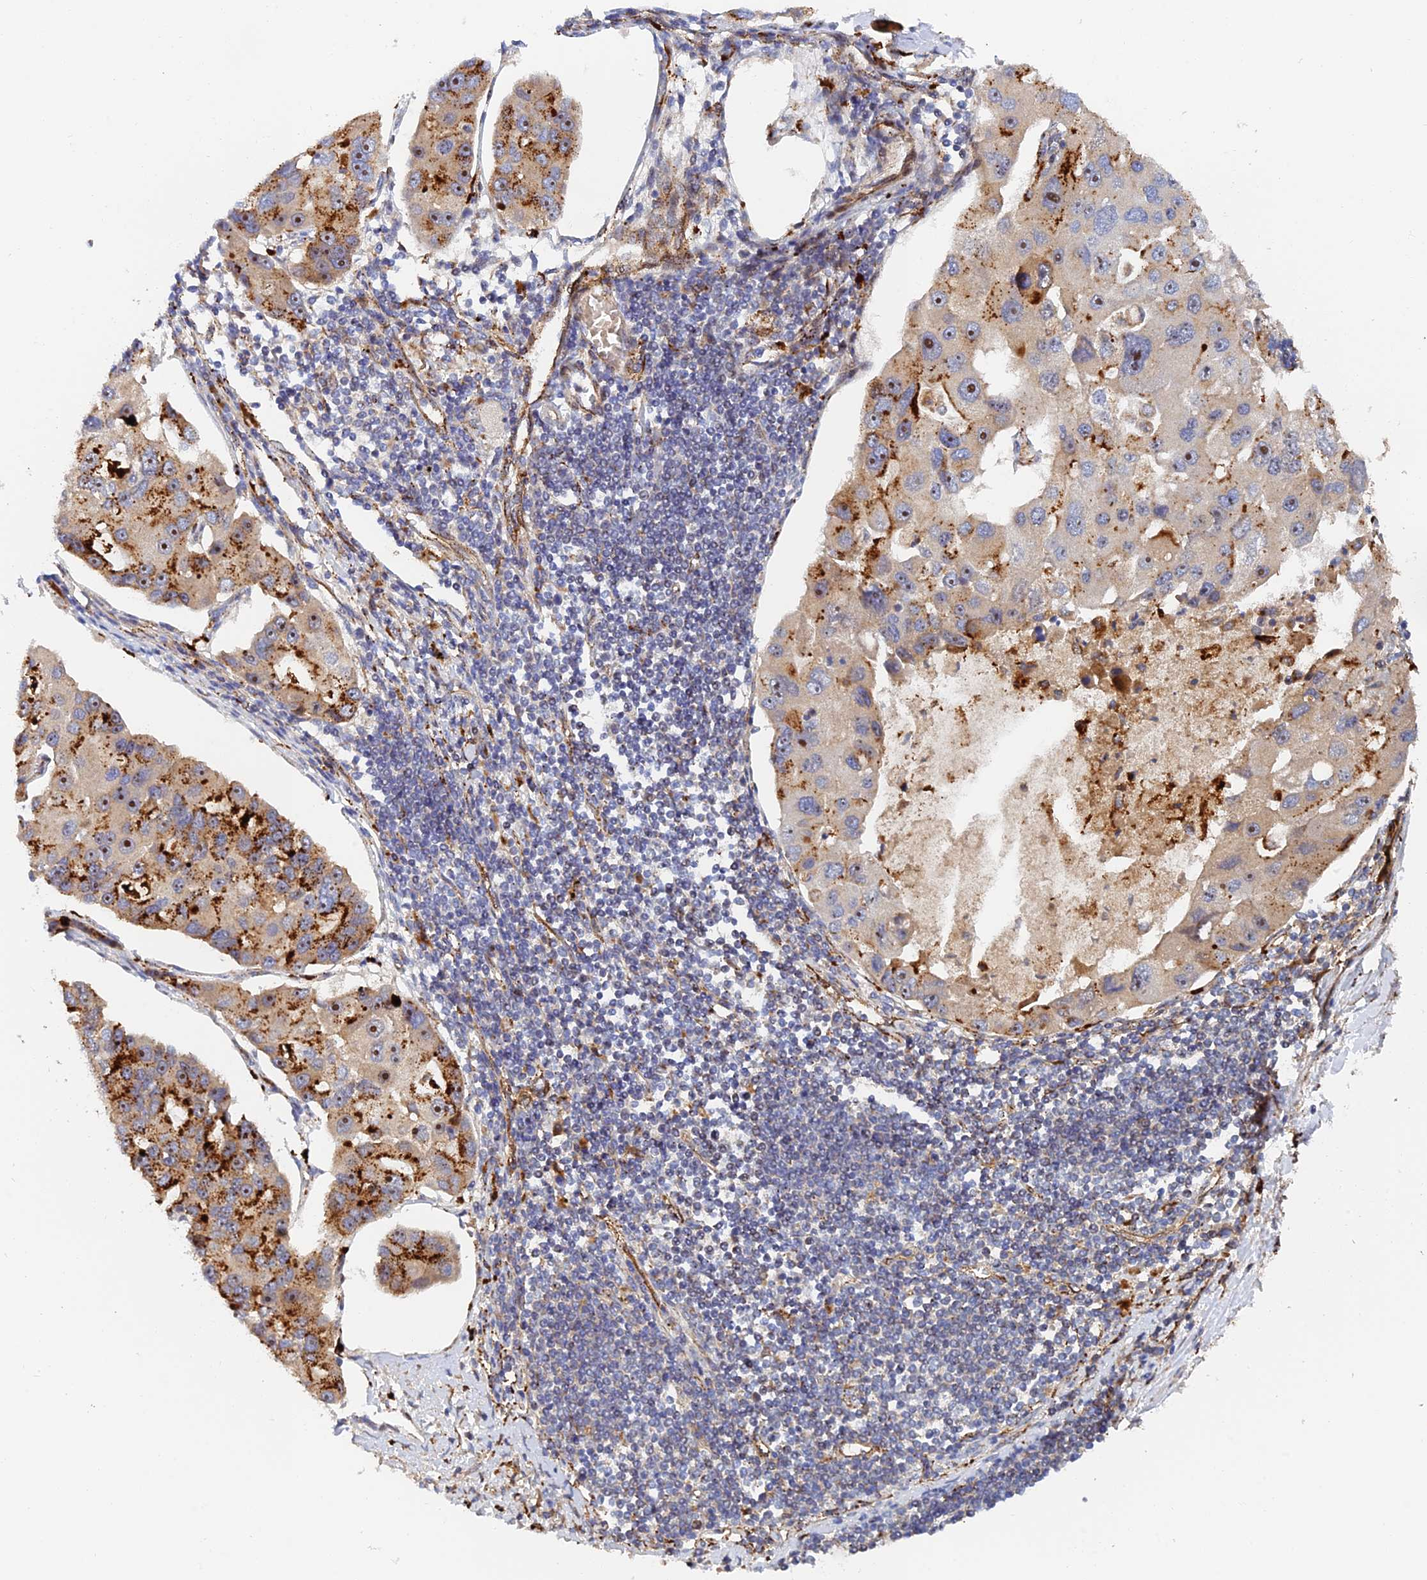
{"staining": {"intensity": "strong", "quantity": "25%-75%", "location": "cytoplasmic/membranous,nuclear"}, "tissue": "lung cancer", "cell_type": "Tumor cells", "image_type": "cancer", "snomed": [{"axis": "morphology", "description": "Adenocarcinoma, NOS"}, {"axis": "topography", "description": "Lung"}], "caption": "Human lung cancer (adenocarcinoma) stained for a protein (brown) shows strong cytoplasmic/membranous and nuclear positive expression in about 25%-75% of tumor cells.", "gene": "PPP2R3C", "patient": {"sex": "female", "age": 54}}